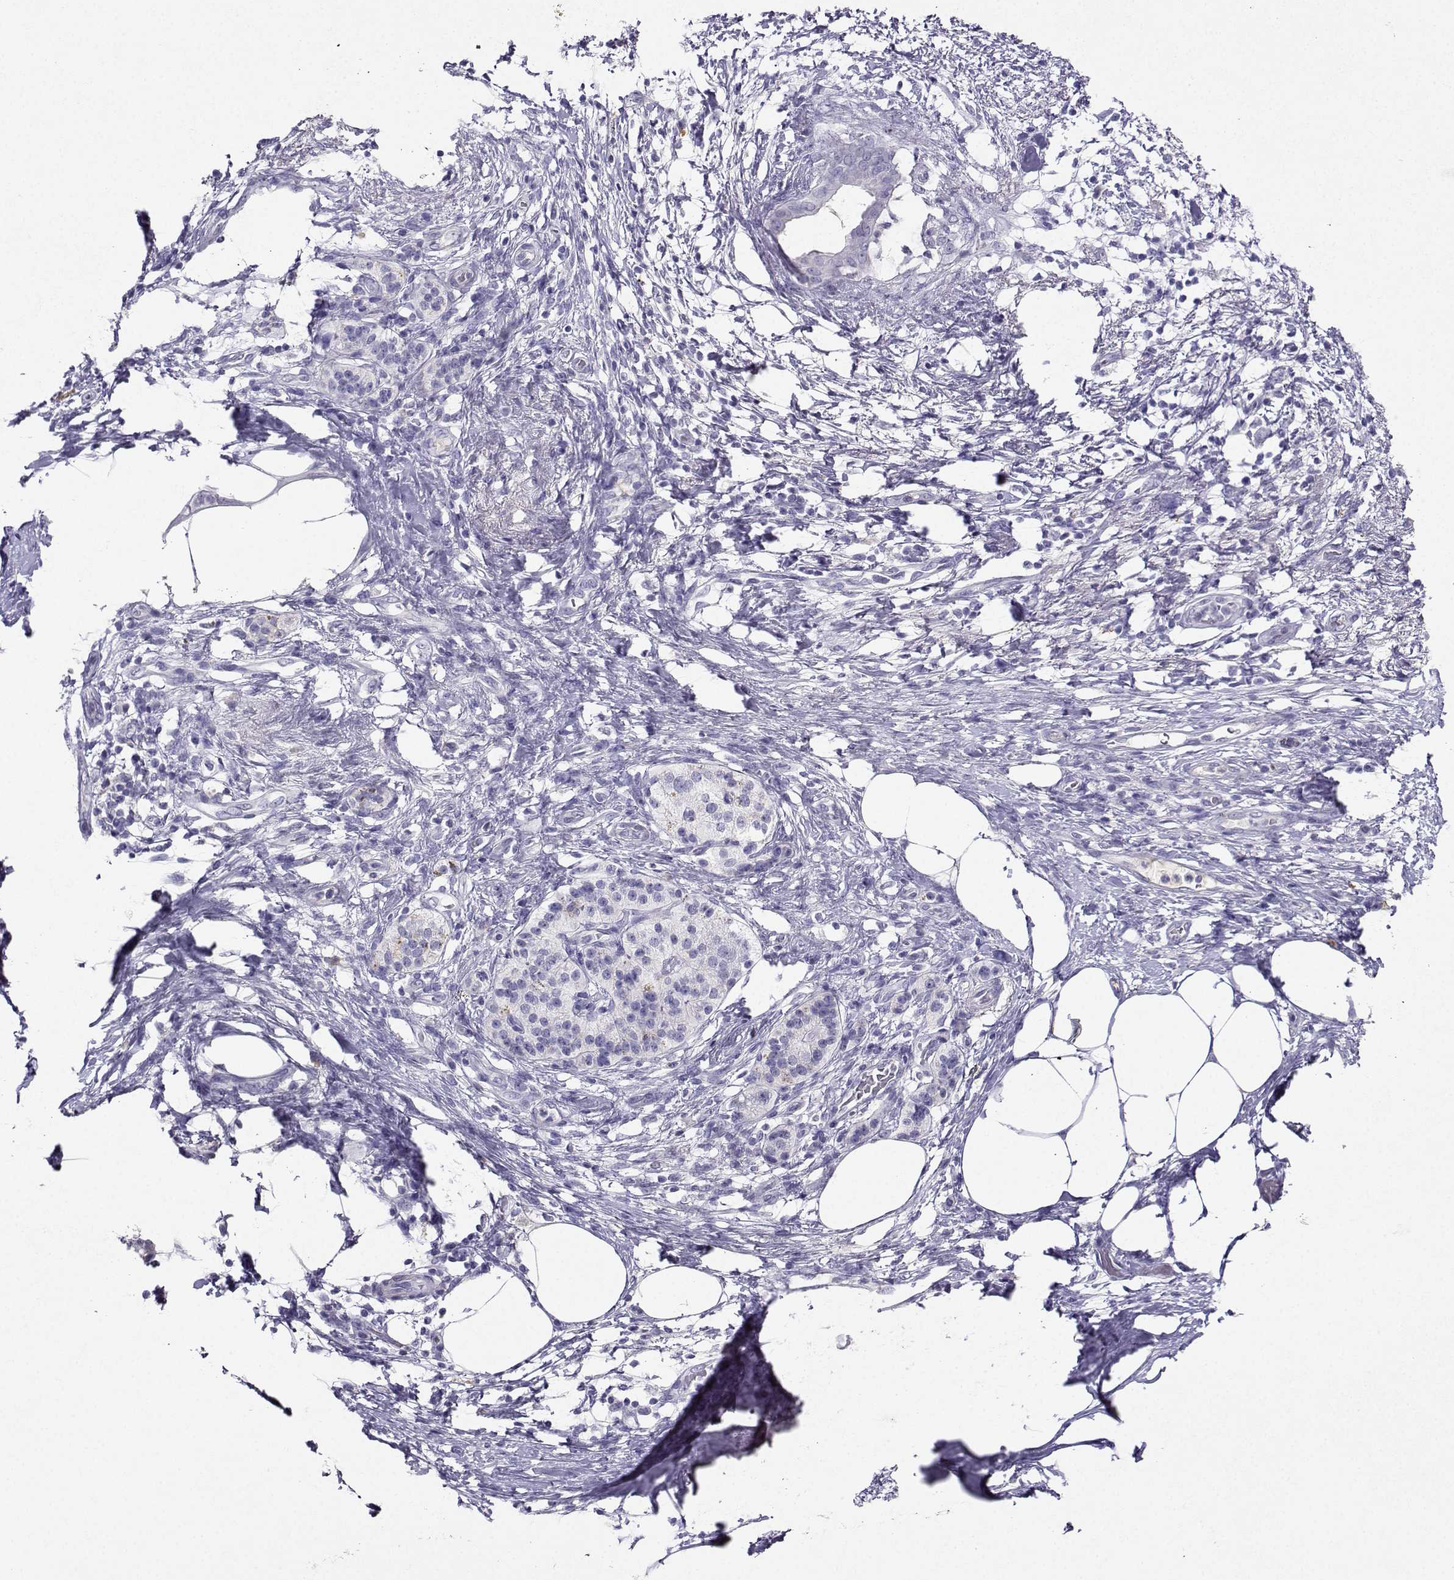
{"staining": {"intensity": "negative", "quantity": "none", "location": "none"}, "tissue": "pancreatic cancer", "cell_type": "Tumor cells", "image_type": "cancer", "snomed": [{"axis": "morphology", "description": "Adenocarcinoma, NOS"}, {"axis": "topography", "description": "Pancreas"}], "caption": "The IHC photomicrograph has no significant expression in tumor cells of pancreatic cancer tissue.", "gene": "GRIK4", "patient": {"sex": "female", "age": 72}}